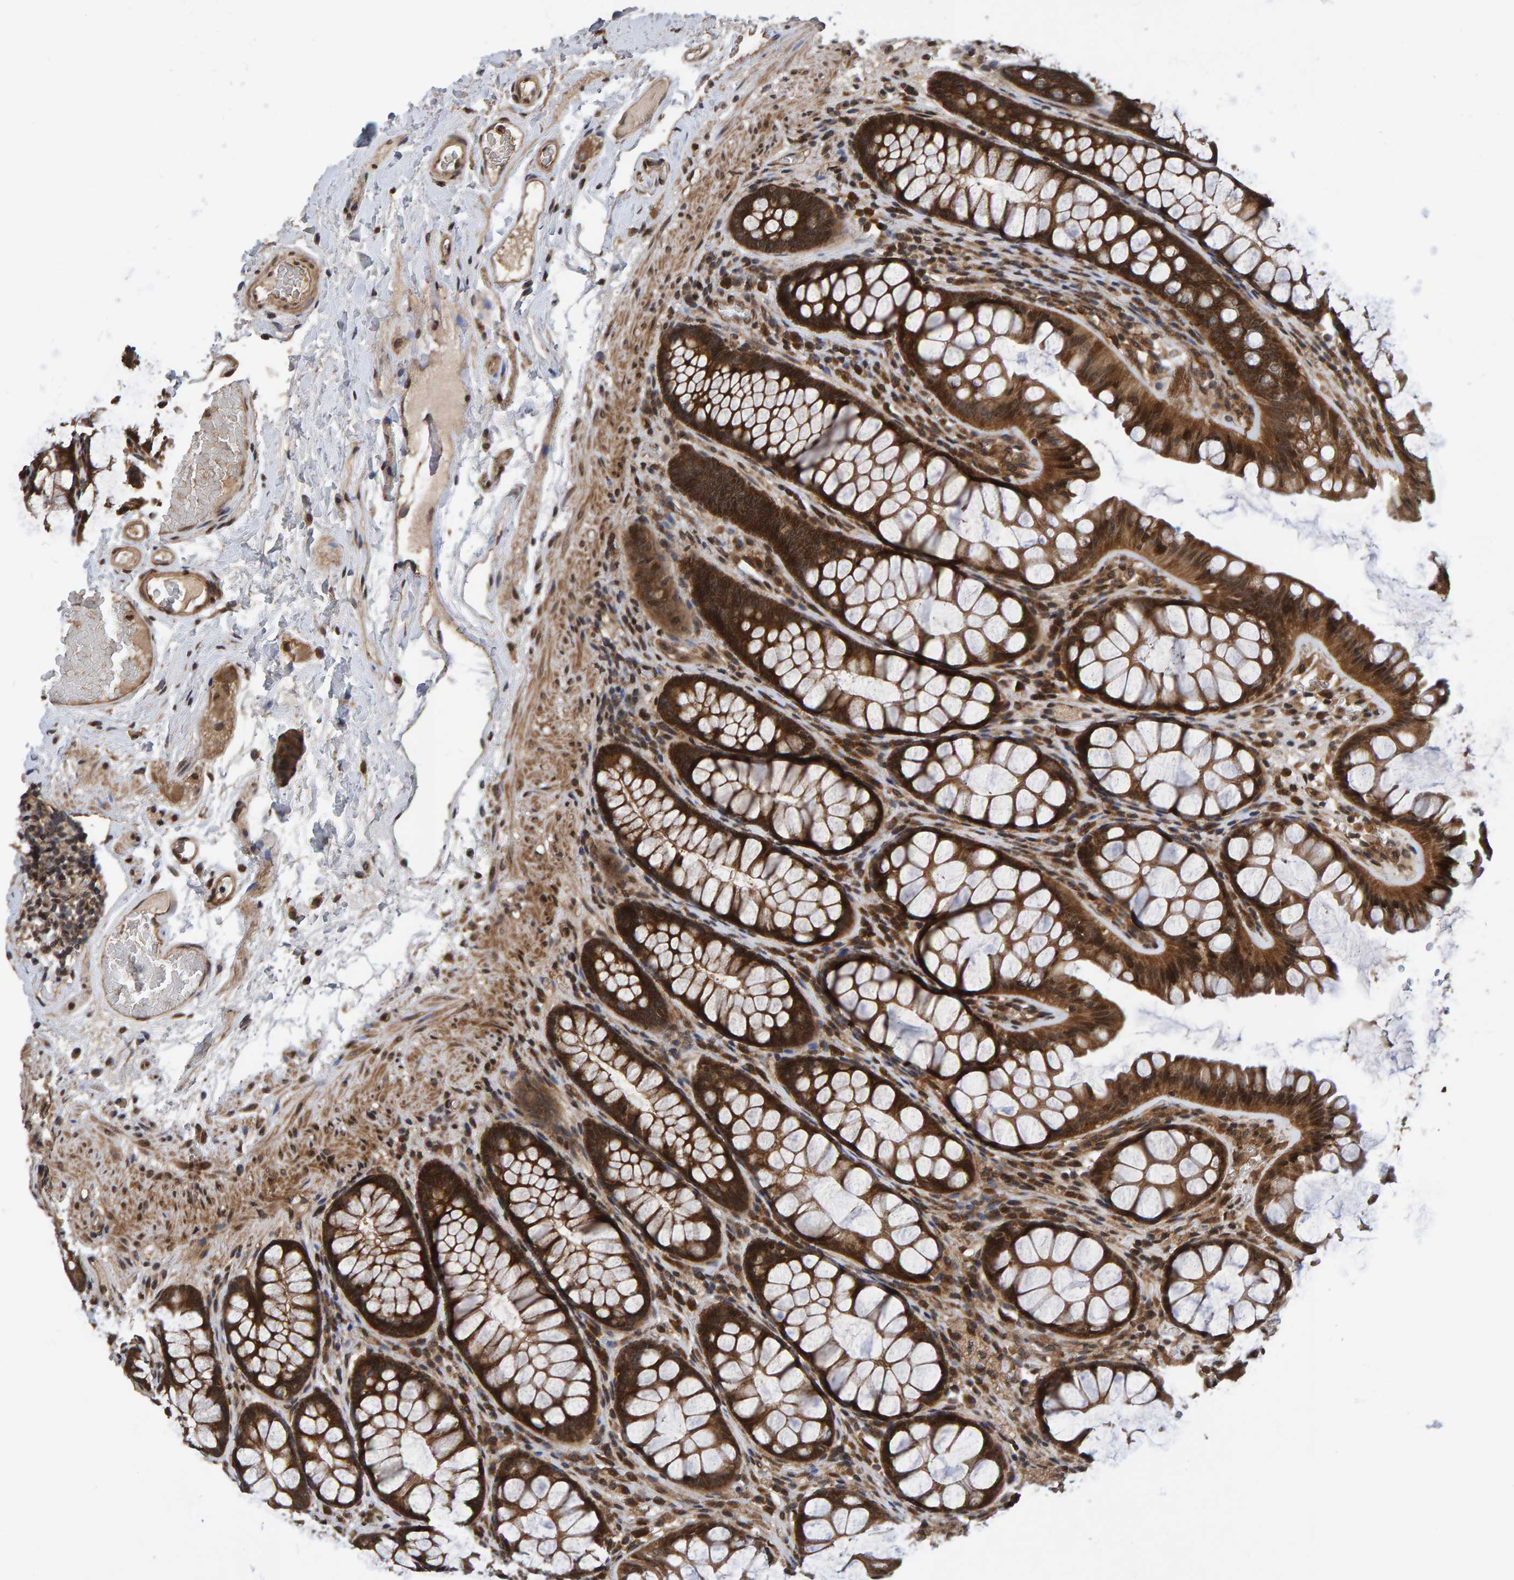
{"staining": {"intensity": "moderate", "quantity": ">75%", "location": "cytoplasmic/membranous"}, "tissue": "colon", "cell_type": "Endothelial cells", "image_type": "normal", "snomed": [{"axis": "morphology", "description": "Normal tissue, NOS"}, {"axis": "topography", "description": "Colon"}], "caption": "Moderate cytoplasmic/membranous expression is identified in about >75% of endothelial cells in benign colon. The staining is performed using DAB brown chromogen to label protein expression. The nuclei are counter-stained blue using hematoxylin.", "gene": "GAB2", "patient": {"sex": "female", "age": 55}}